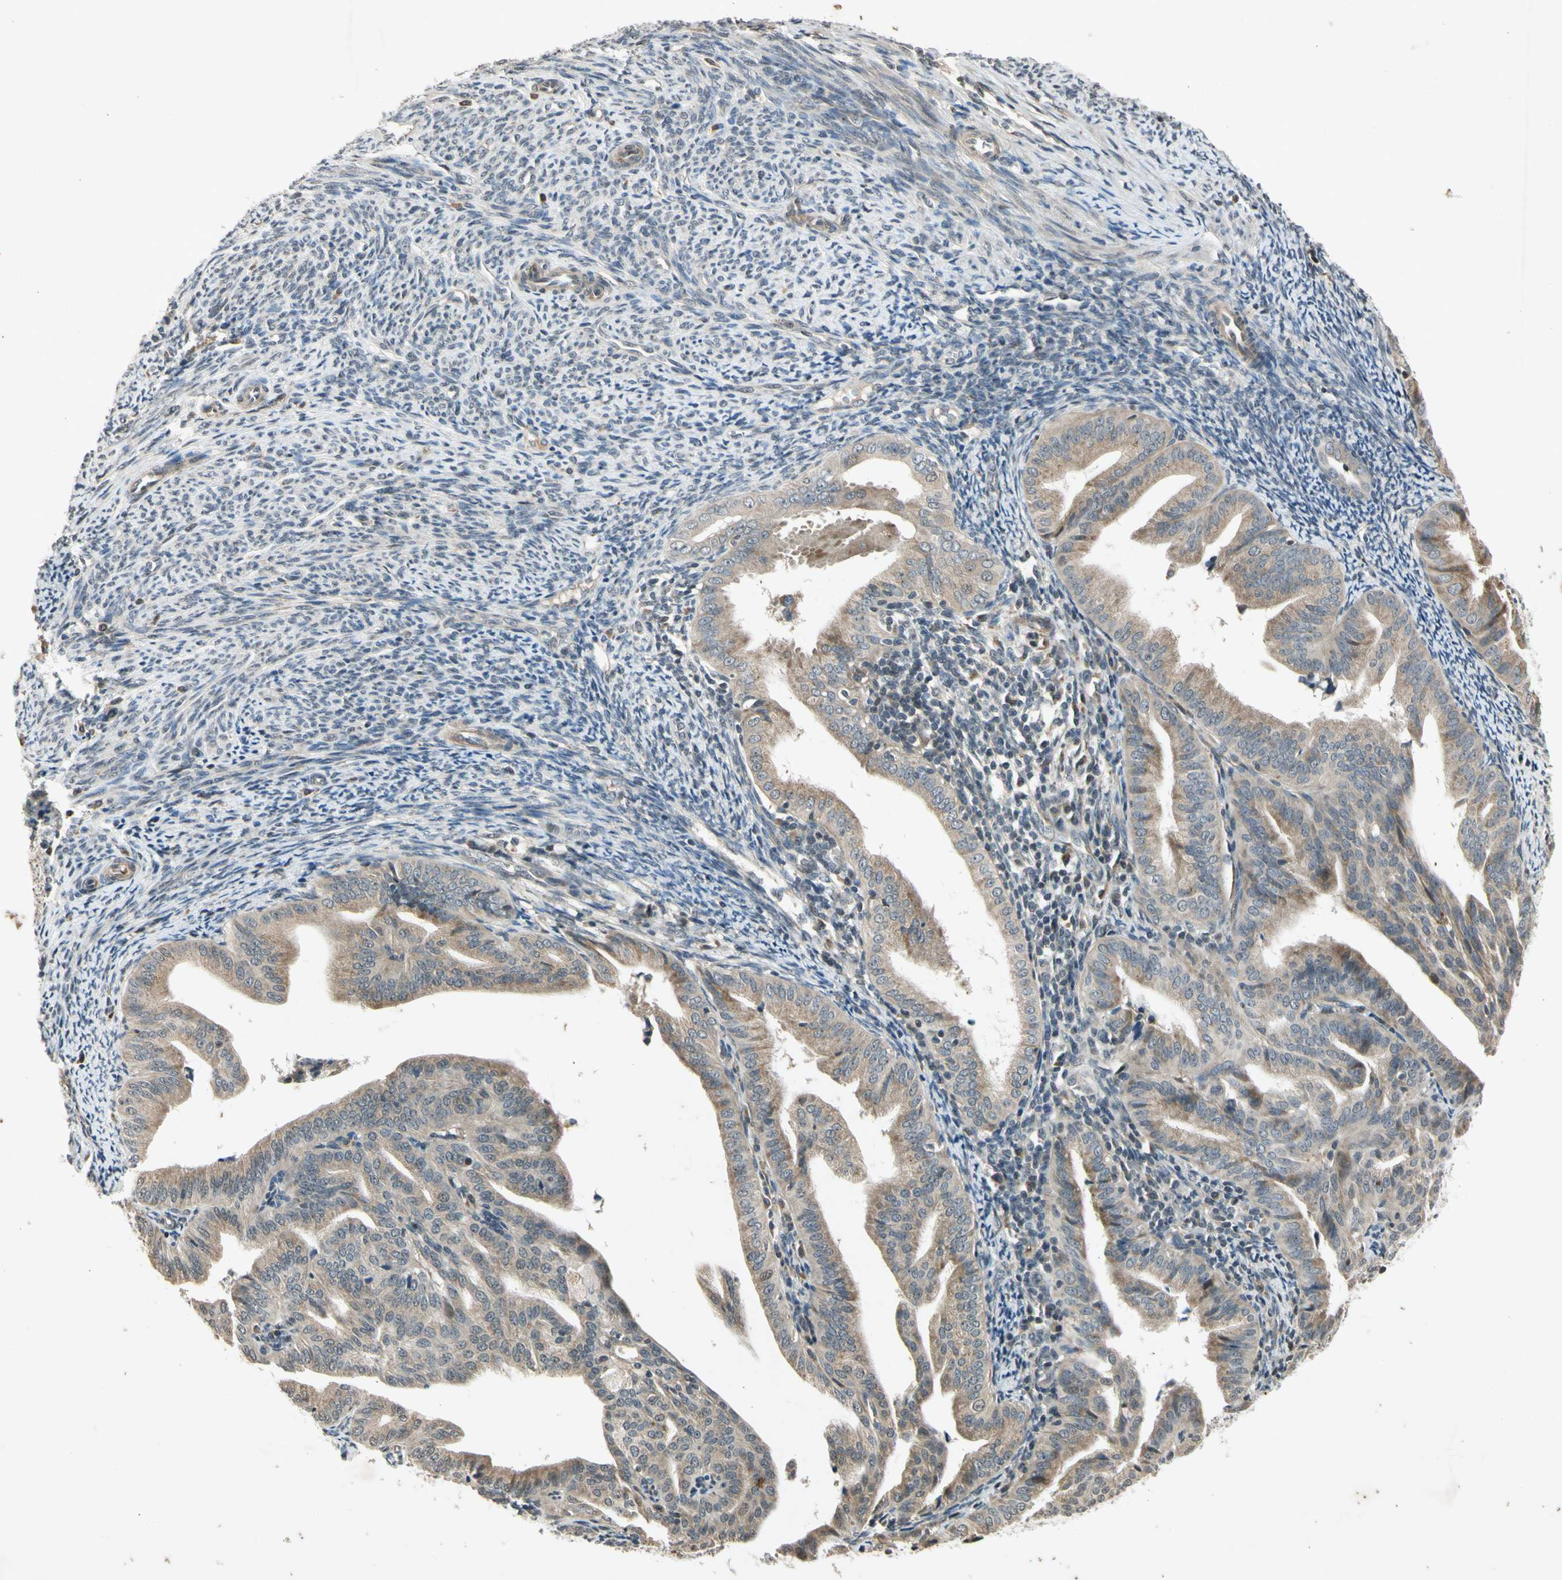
{"staining": {"intensity": "weak", "quantity": ">75%", "location": "cytoplasmic/membranous"}, "tissue": "endometrial cancer", "cell_type": "Tumor cells", "image_type": "cancer", "snomed": [{"axis": "morphology", "description": "Adenocarcinoma, NOS"}, {"axis": "topography", "description": "Endometrium"}], "caption": "Tumor cells demonstrate low levels of weak cytoplasmic/membranous expression in about >75% of cells in human endometrial cancer. Nuclei are stained in blue.", "gene": "EFNB2", "patient": {"sex": "female", "age": 58}}